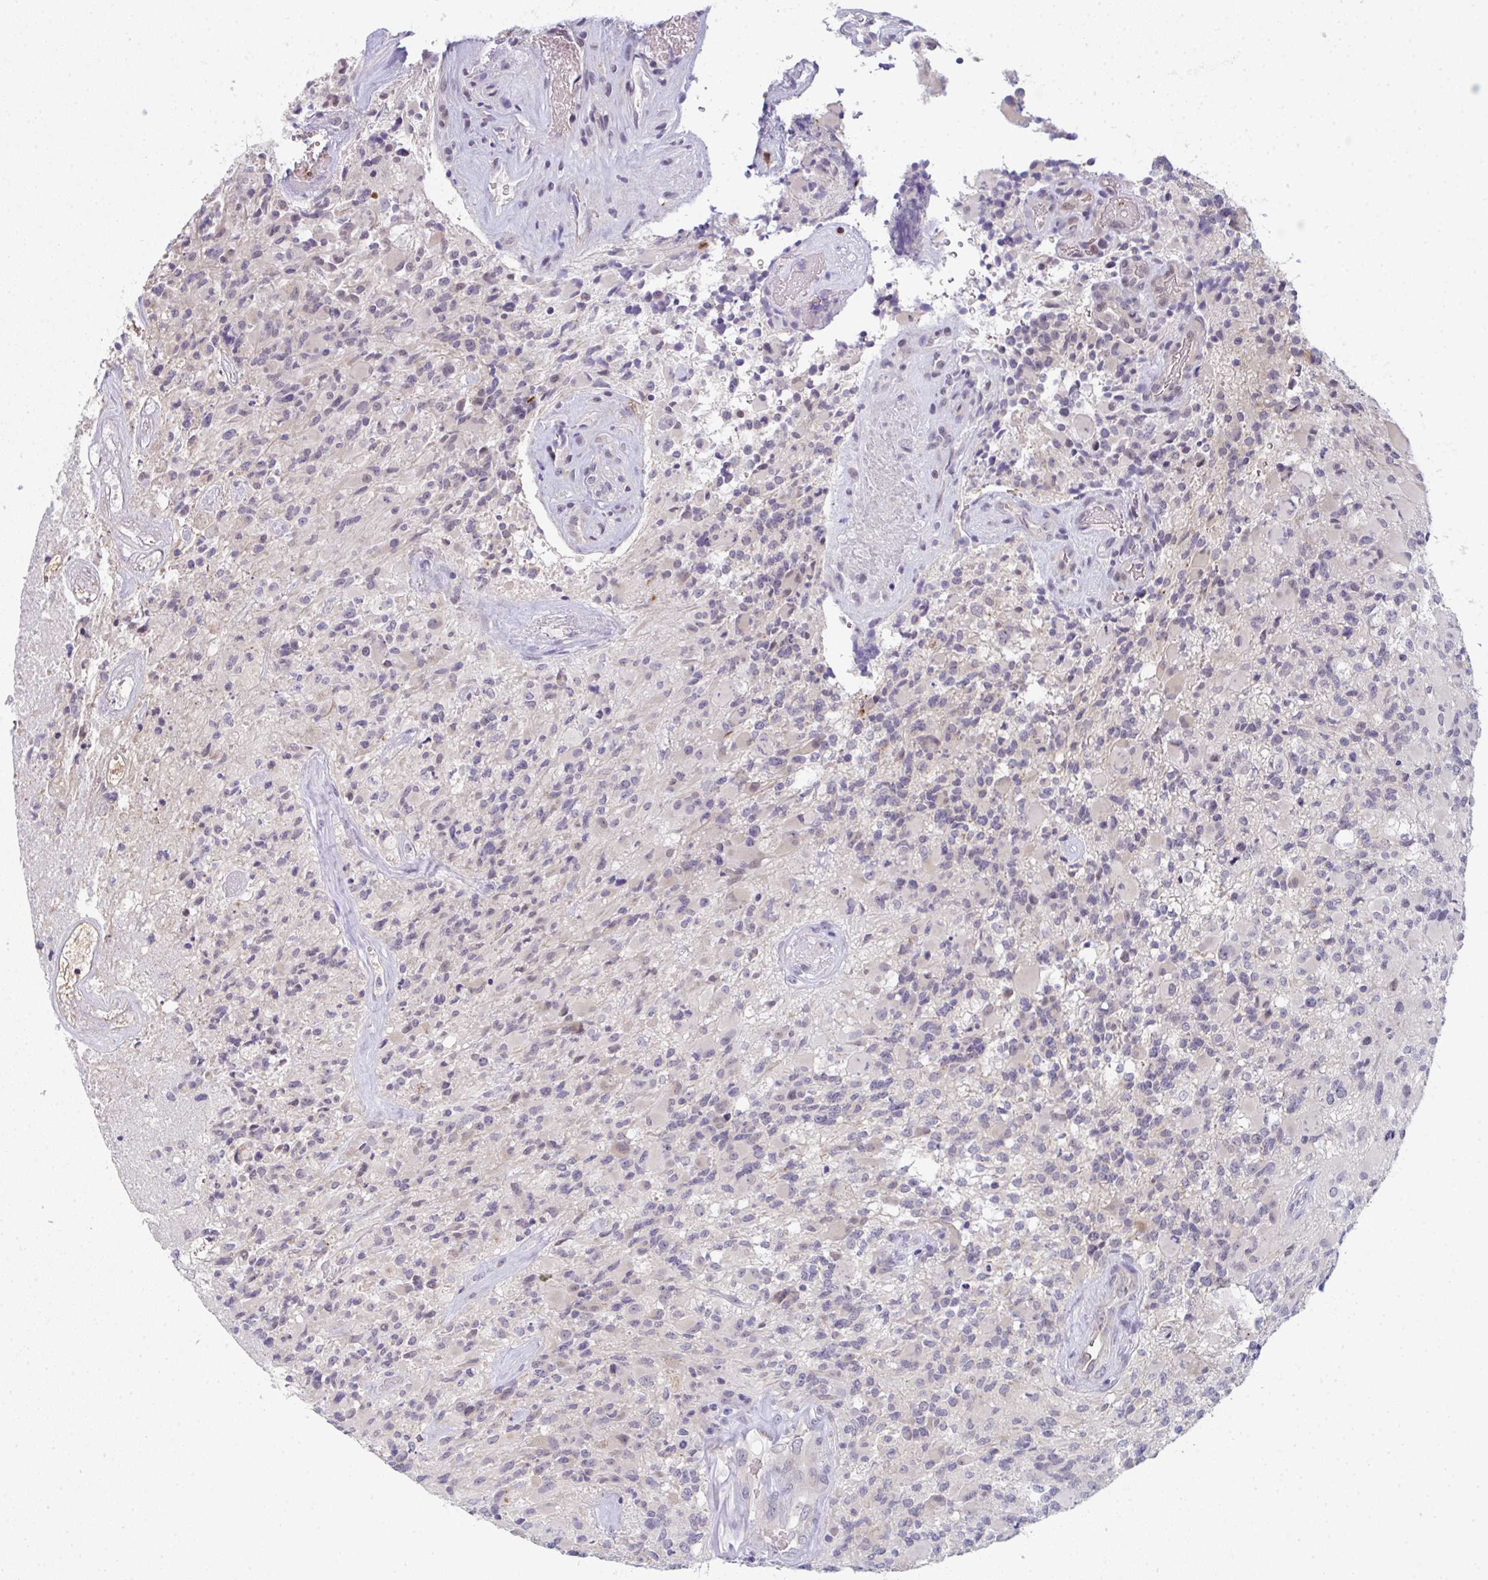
{"staining": {"intensity": "weak", "quantity": "<25%", "location": "nuclear"}, "tissue": "glioma", "cell_type": "Tumor cells", "image_type": "cancer", "snomed": [{"axis": "morphology", "description": "Glioma, malignant, High grade"}, {"axis": "topography", "description": "Brain"}], "caption": "This is a photomicrograph of IHC staining of malignant glioma (high-grade), which shows no staining in tumor cells.", "gene": "RIOK1", "patient": {"sex": "female", "age": 65}}